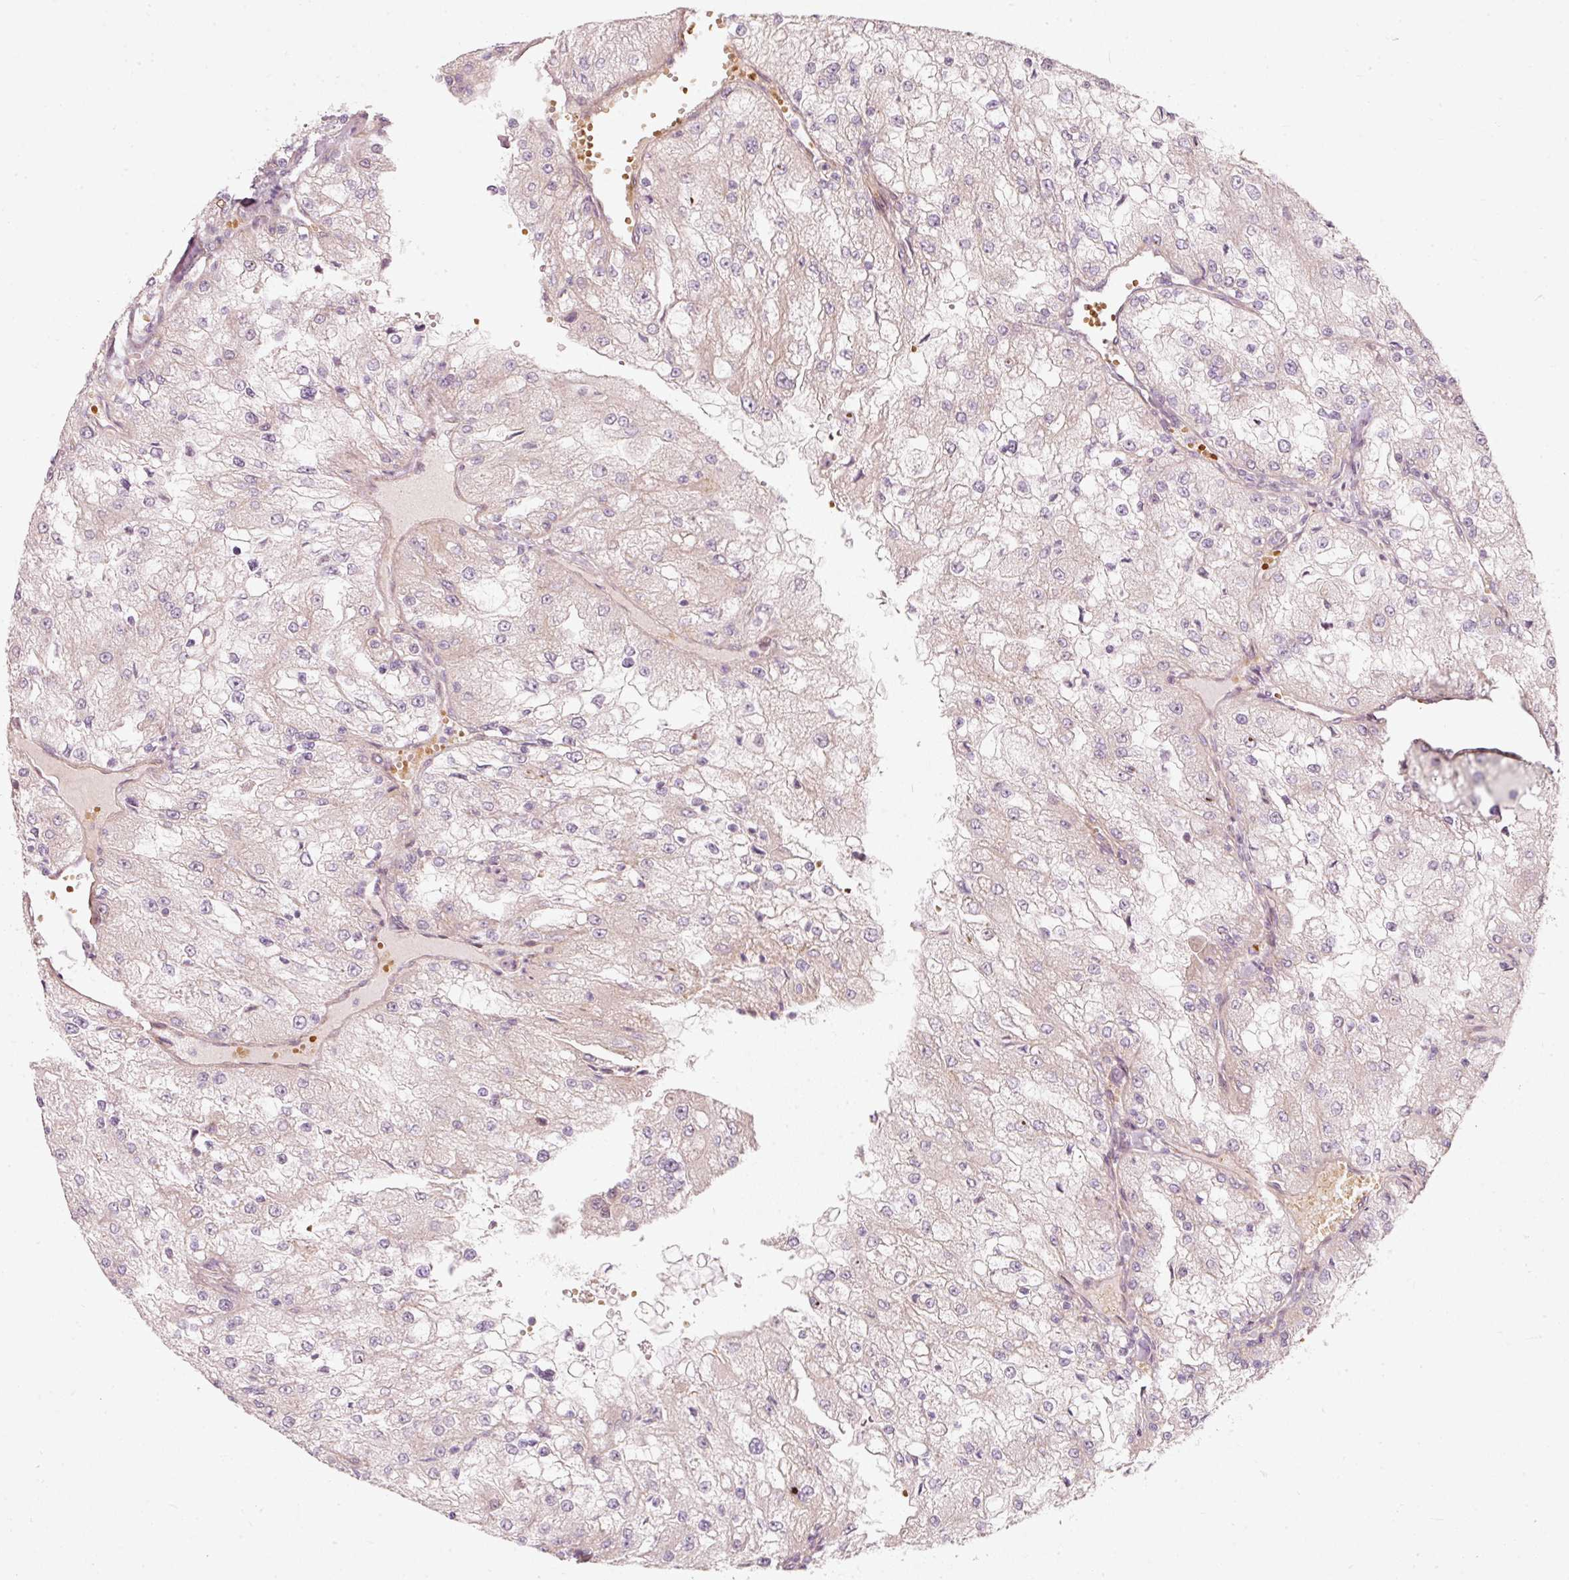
{"staining": {"intensity": "negative", "quantity": "none", "location": "none"}, "tissue": "renal cancer", "cell_type": "Tumor cells", "image_type": "cancer", "snomed": [{"axis": "morphology", "description": "Adenocarcinoma, NOS"}, {"axis": "topography", "description": "Kidney"}], "caption": "Protein analysis of renal adenocarcinoma shows no significant positivity in tumor cells.", "gene": "KCNQ1", "patient": {"sex": "female", "age": 74}}